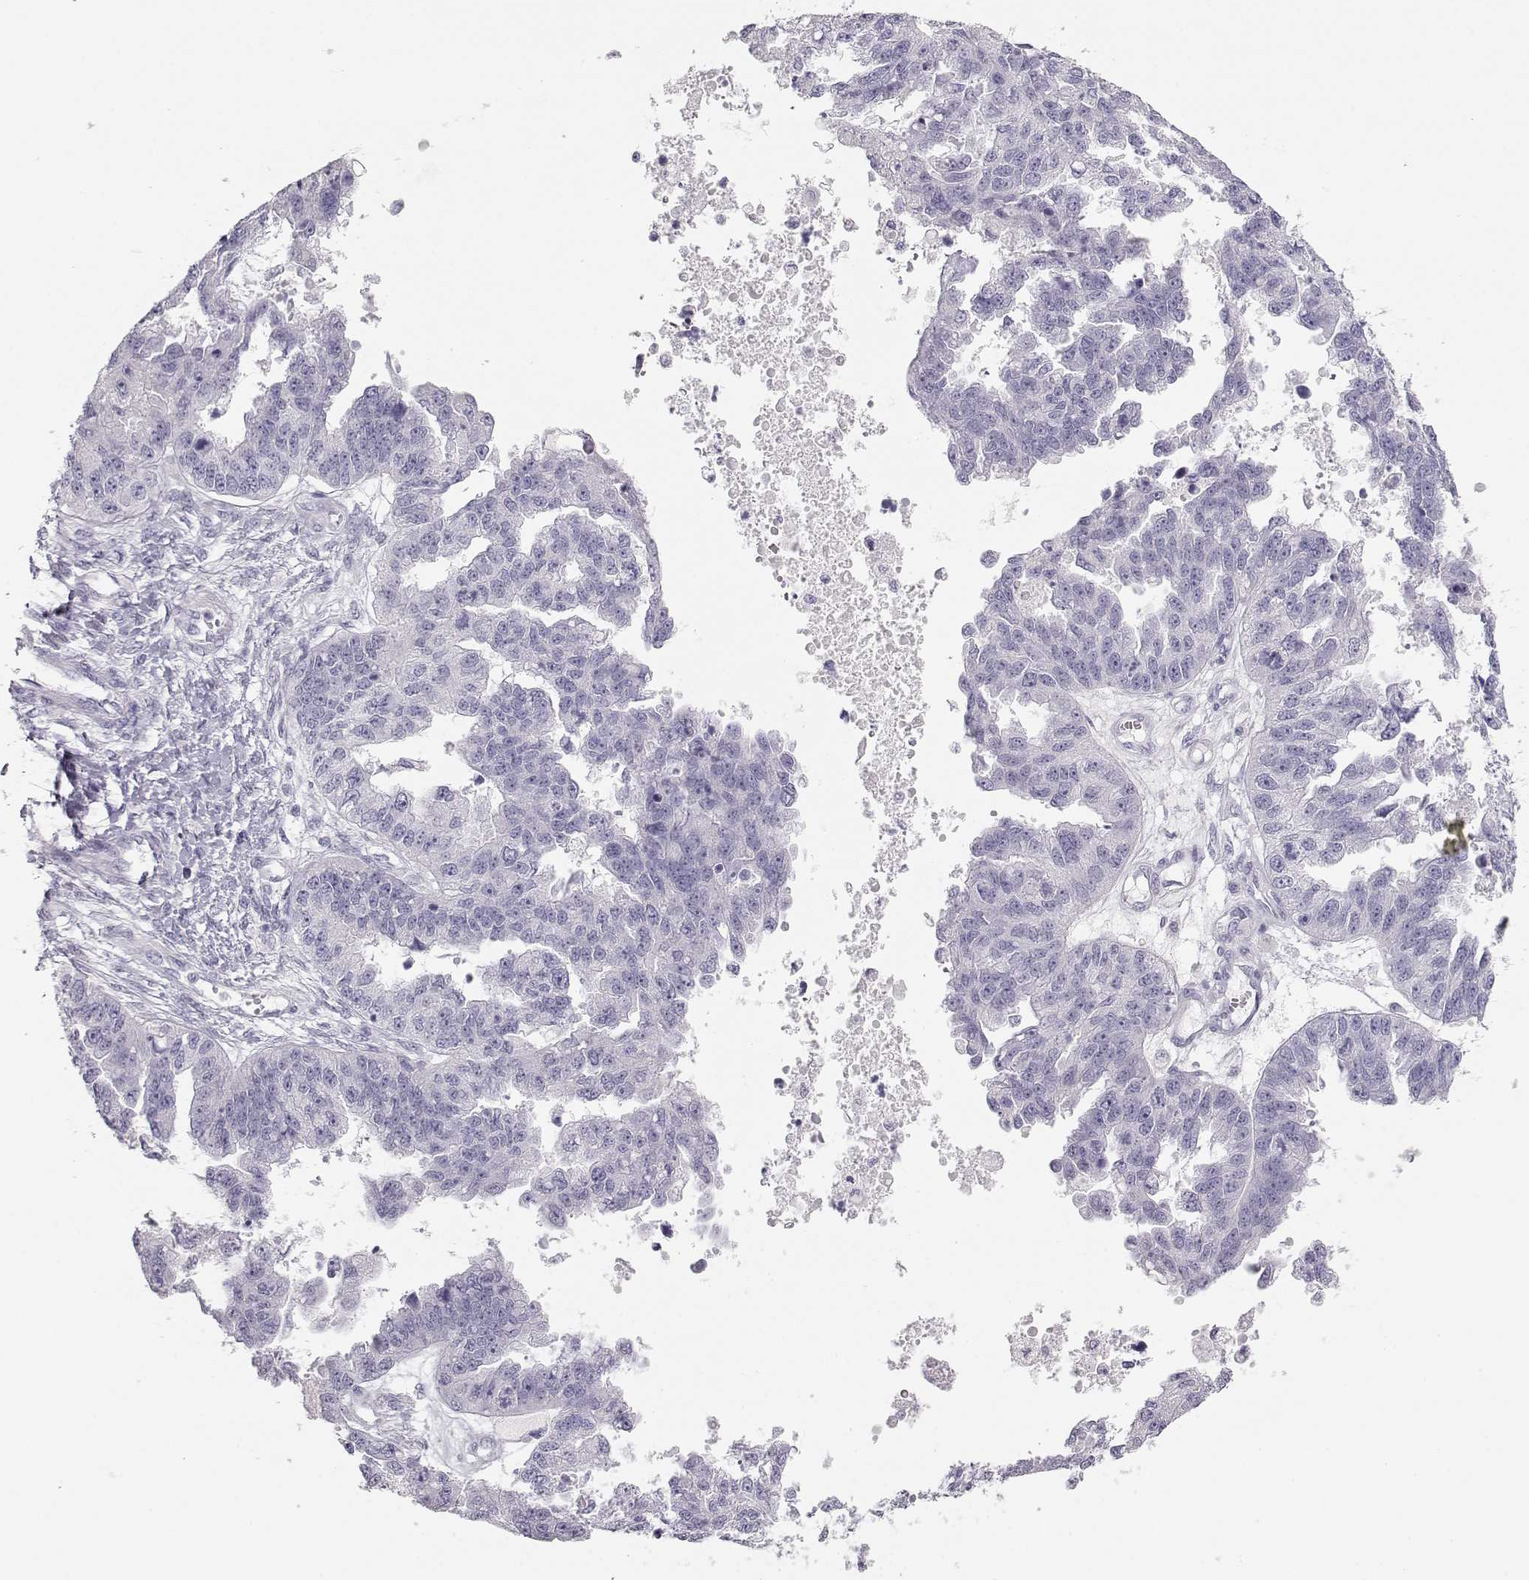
{"staining": {"intensity": "negative", "quantity": "none", "location": "none"}, "tissue": "ovarian cancer", "cell_type": "Tumor cells", "image_type": "cancer", "snomed": [{"axis": "morphology", "description": "Cystadenocarcinoma, serous, NOS"}, {"axis": "topography", "description": "Ovary"}], "caption": "Photomicrograph shows no significant protein expression in tumor cells of ovarian cancer. Nuclei are stained in blue.", "gene": "LEPR", "patient": {"sex": "female", "age": 58}}